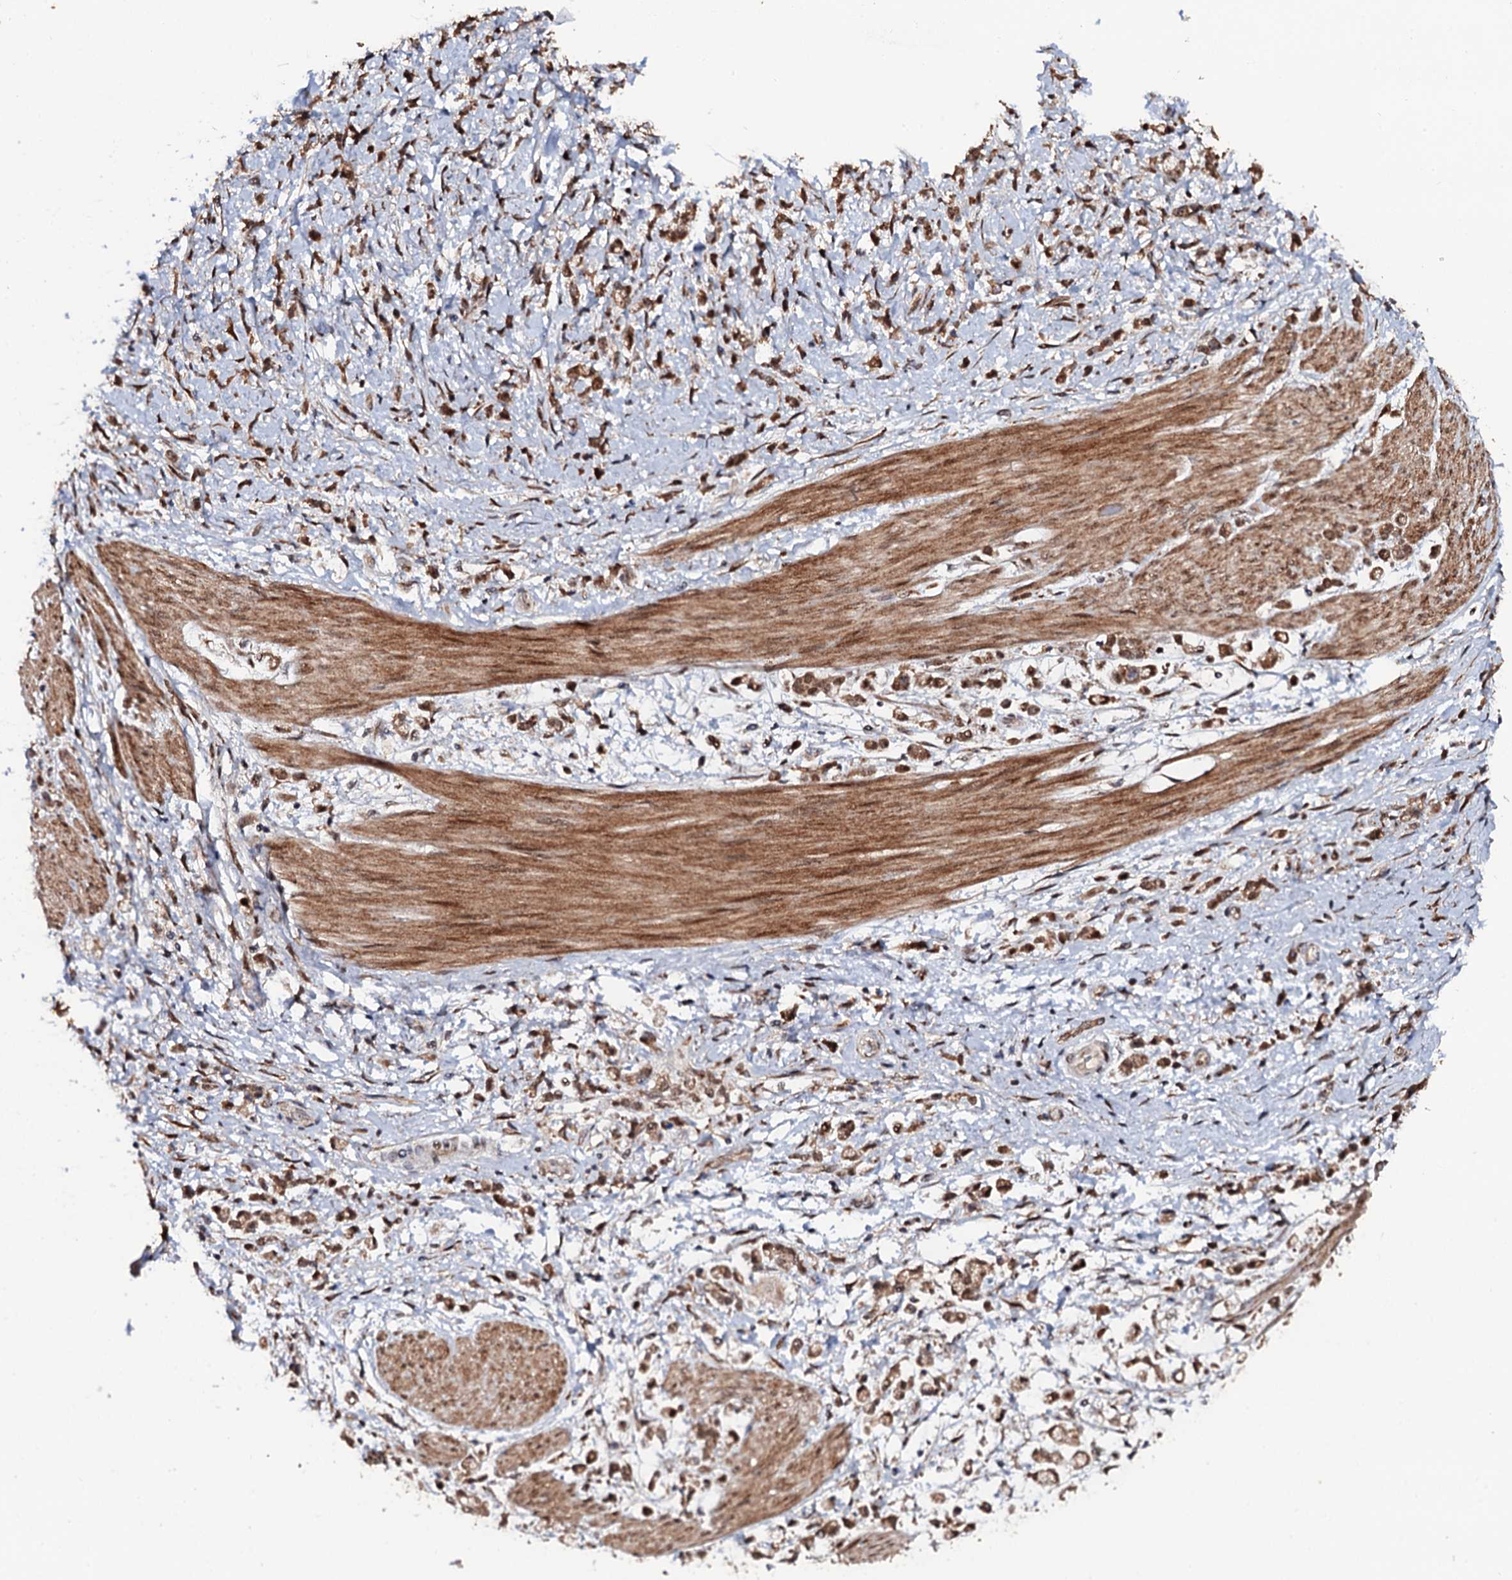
{"staining": {"intensity": "moderate", "quantity": ">75%", "location": "nuclear"}, "tissue": "stomach cancer", "cell_type": "Tumor cells", "image_type": "cancer", "snomed": [{"axis": "morphology", "description": "Adenocarcinoma, NOS"}, {"axis": "topography", "description": "Stomach"}], "caption": "The photomicrograph shows immunohistochemical staining of adenocarcinoma (stomach). There is moderate nuclear expression is appreciated in approximately >75% of tumor cells.", "gene": "LRRC63", "patient": {"sex": "female", "age": 60}}